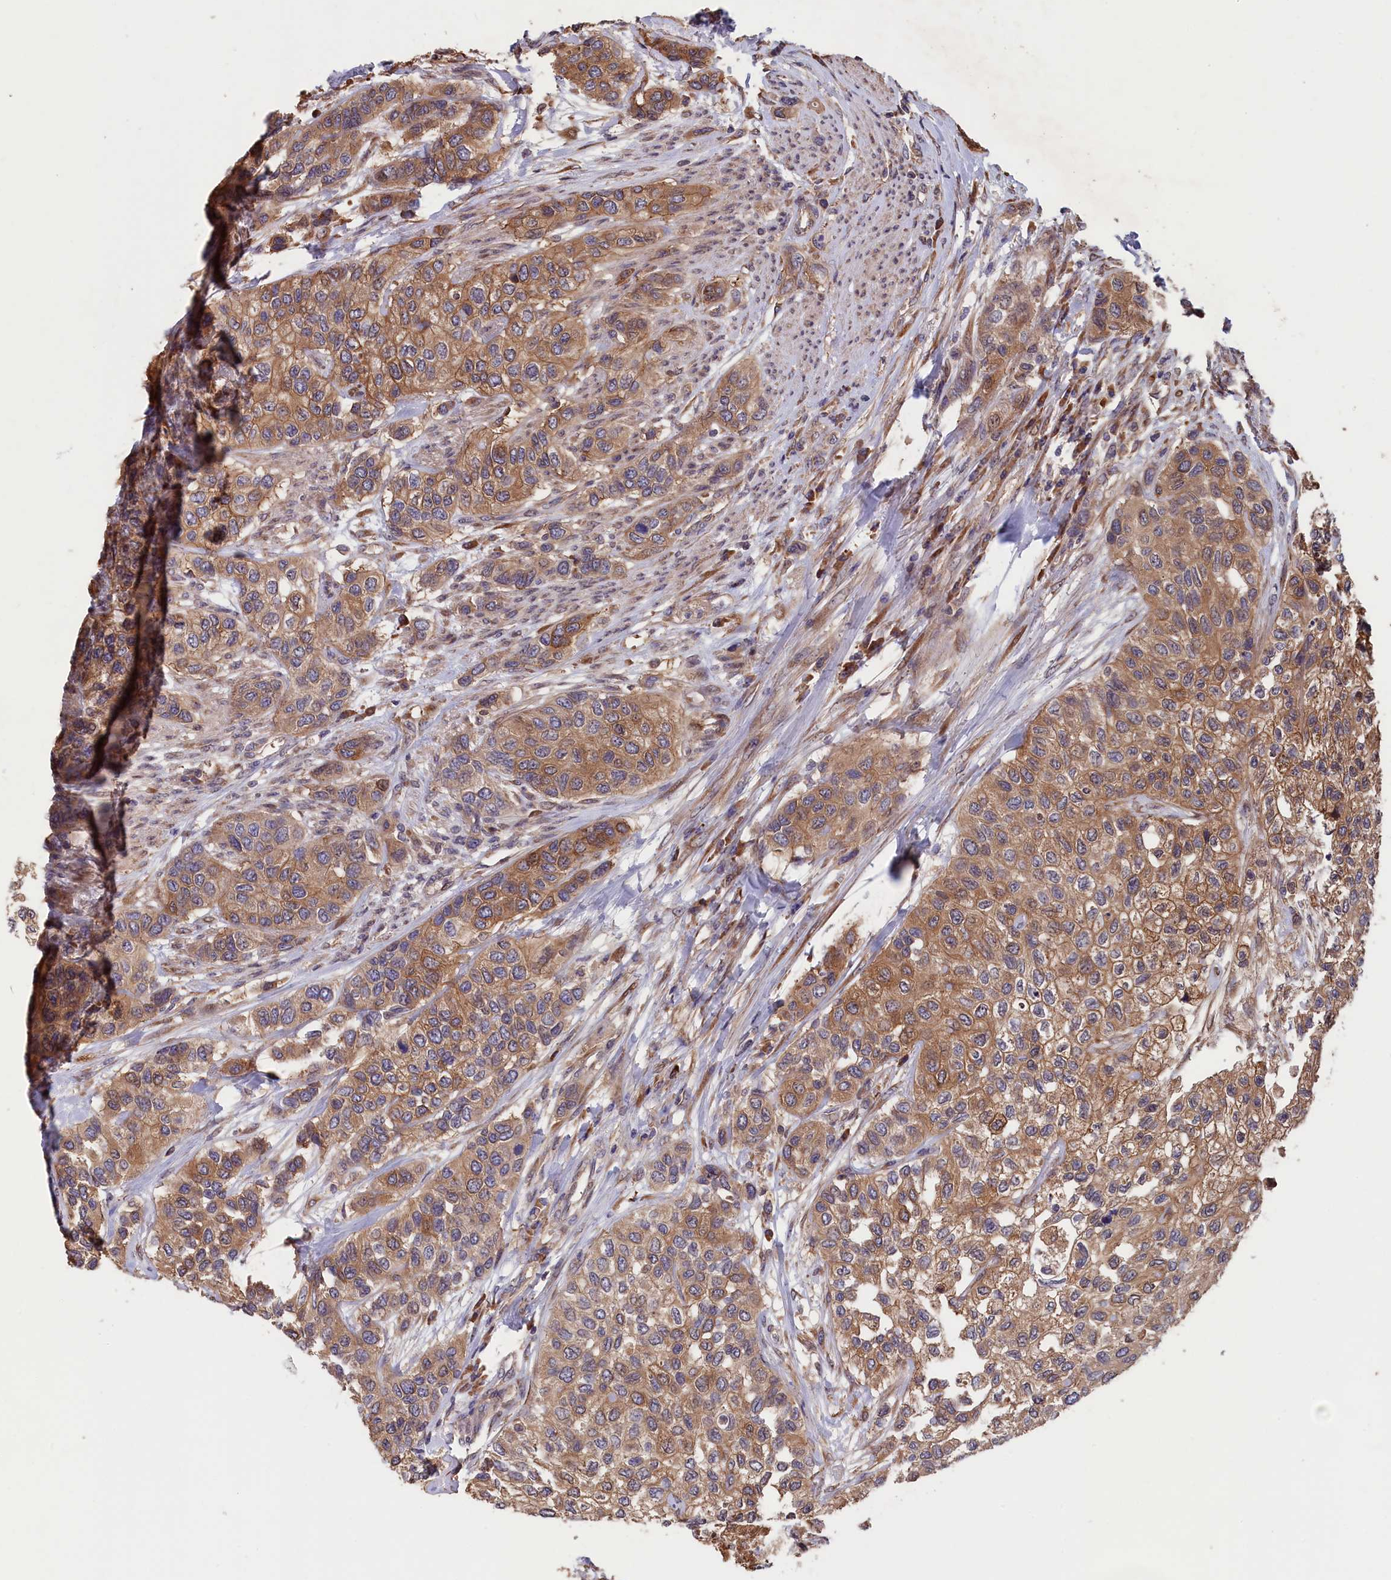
{"staining": {"intensity": "moderate", "quantity": ">75%", "location": "cytoplasmic/membranous"}, "tissue": "urothelial cancer", "cell_type": "Tumor cells", "image_type": "cancer", "snomed": [{"axis": "morphology", "description": "Normal tissue, NOS"}, {"axis": "morphology", "description": "Urothelial carcinoma, High grade"}, {"axis": "topography", "description": "Vascular tissue"}, {"axis": "topography", "description": "Urinary bladder"}], "caption": "Immunohistochemical staining of human high-grade urothelial carcinoma shows moderate cytoplasmic/membranous protein staining in about >75% of tumor cells. The protein is stained brown, and the nuclei are stained in blue (DAB (3,3'-diaminobenzidine) IHC with brightfield microscopy, high magnification).", "gene": "GREB1L", "patient": {"sex": "female", "age": 56}}